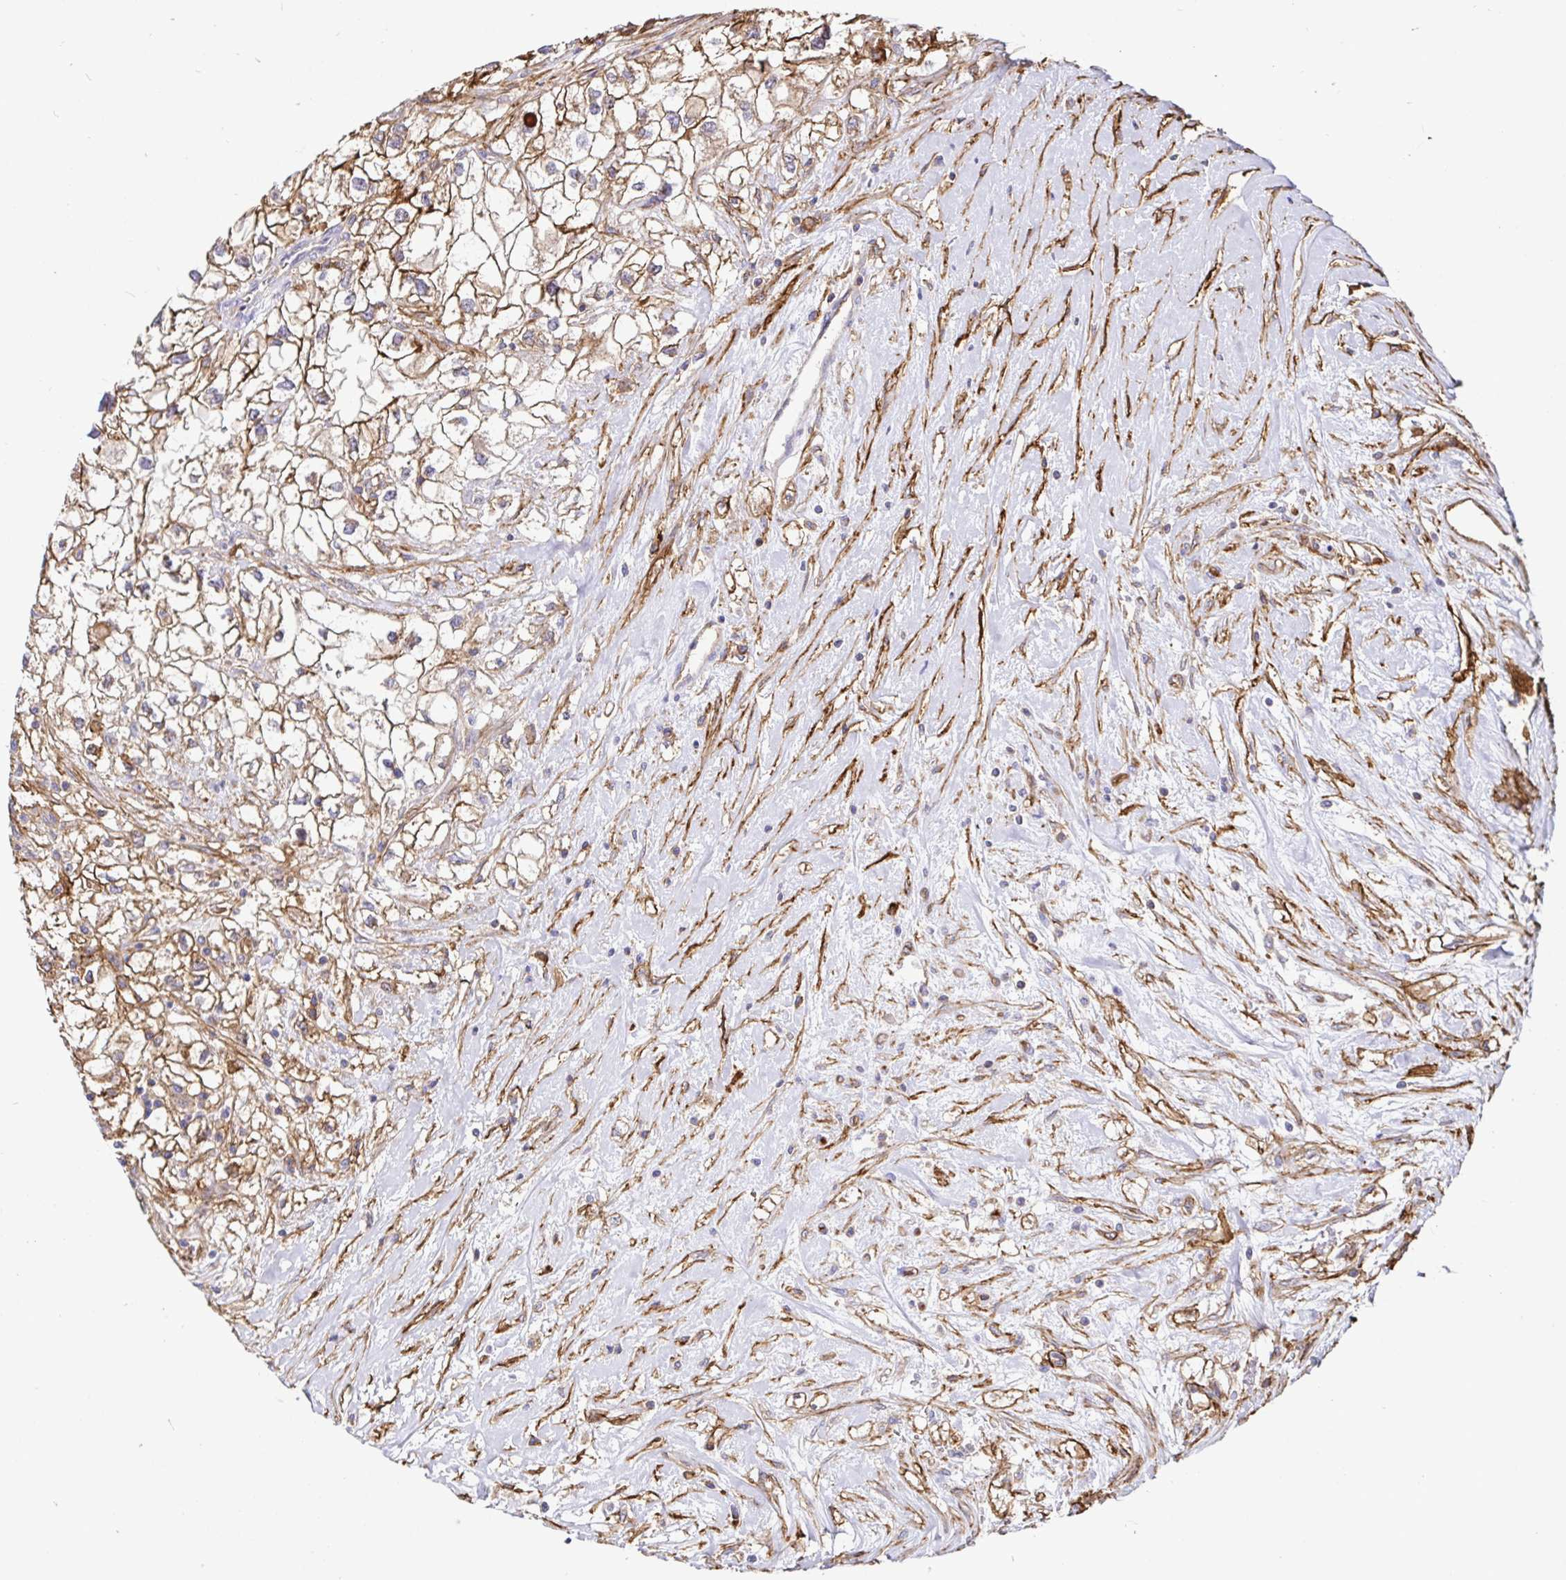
{"staining": {"intensity": "moderate", "quantity": ">75%", "location": "cytoplasmic/membranous"}, "tissue": "renal cancer", "cell_type": "Tumor cells", "image_type": "cancer", "snomed": [{"axis": "morphology", "description": "Adenocarcinoma, NOS"}, {"axis": "topography", "description": "Kidney"}], "caption": "This photomicrograph exhibits renal cancer stained with immunohistochemistry (IHC) to label a protein in brown. The cytoplasmic/membranous of tumor cells show moderate positivity for the protein. Nuclei are counter-stained blue.", "gene": "ANXA2", "patient": {"sex": "male", "age": 59}}